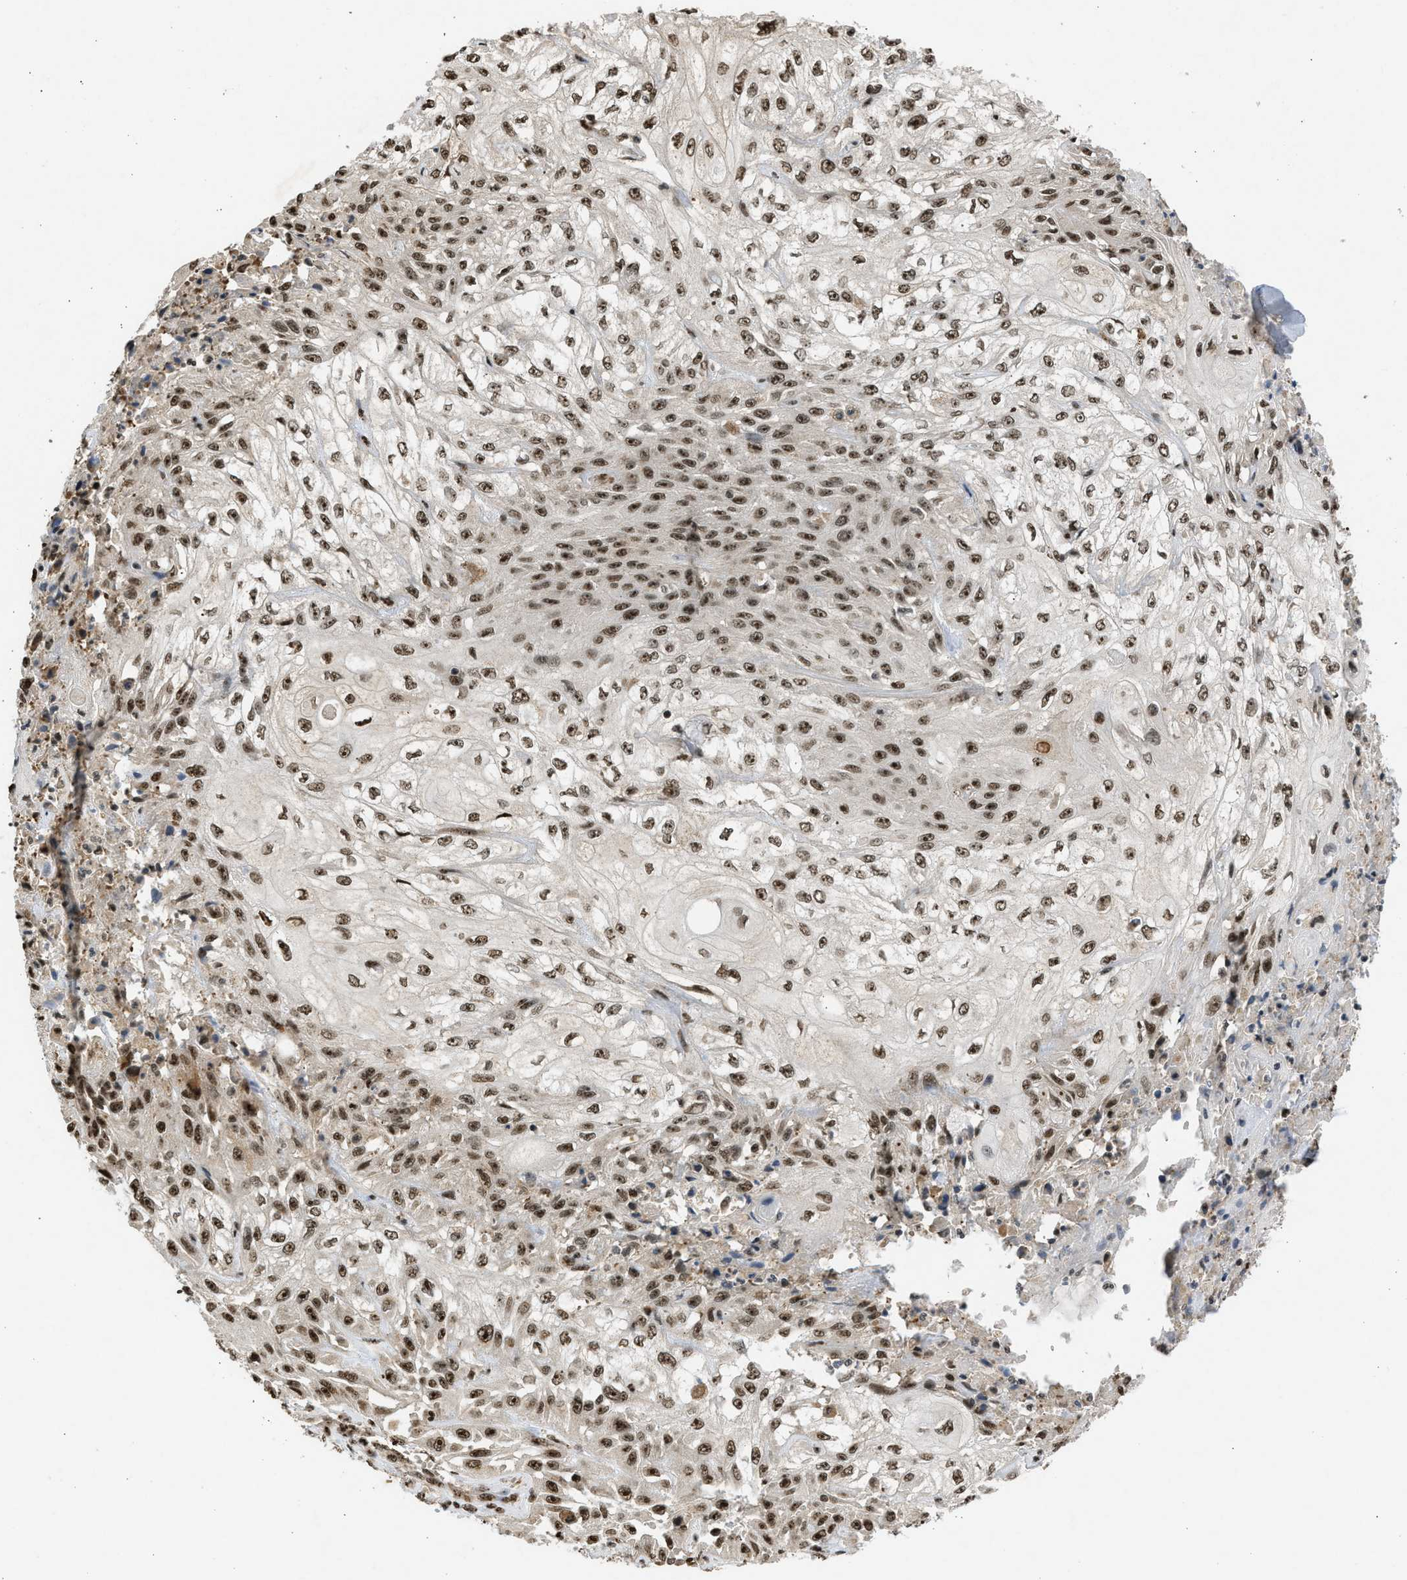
{"staining": {"intensity": "strong", "quantity": ">75%", "location": "nuclear"}, "tissue": "skin cancer", "cell_type": "Tumor cells", "image_type": "cancer", "snomed": [{"axis": "morphology", "description": "Squamous cell carcinoma, NOS"}, {"axis": "morphology", "description": "Squamous cell carcinoma, metastatic, NOS"}, {"axis": "topography", "description": "Skin"}, {"axis": "topography", "description": "Lymph node"}], "caption": "Strong nuclear protein positivity is identified in approximately >75% of tumor cells in squamous cell carcinoma (skin). Nuclei are stained in blue.", "gene": "TFDP2", "patient": {"sex": "male", "age": 75}}